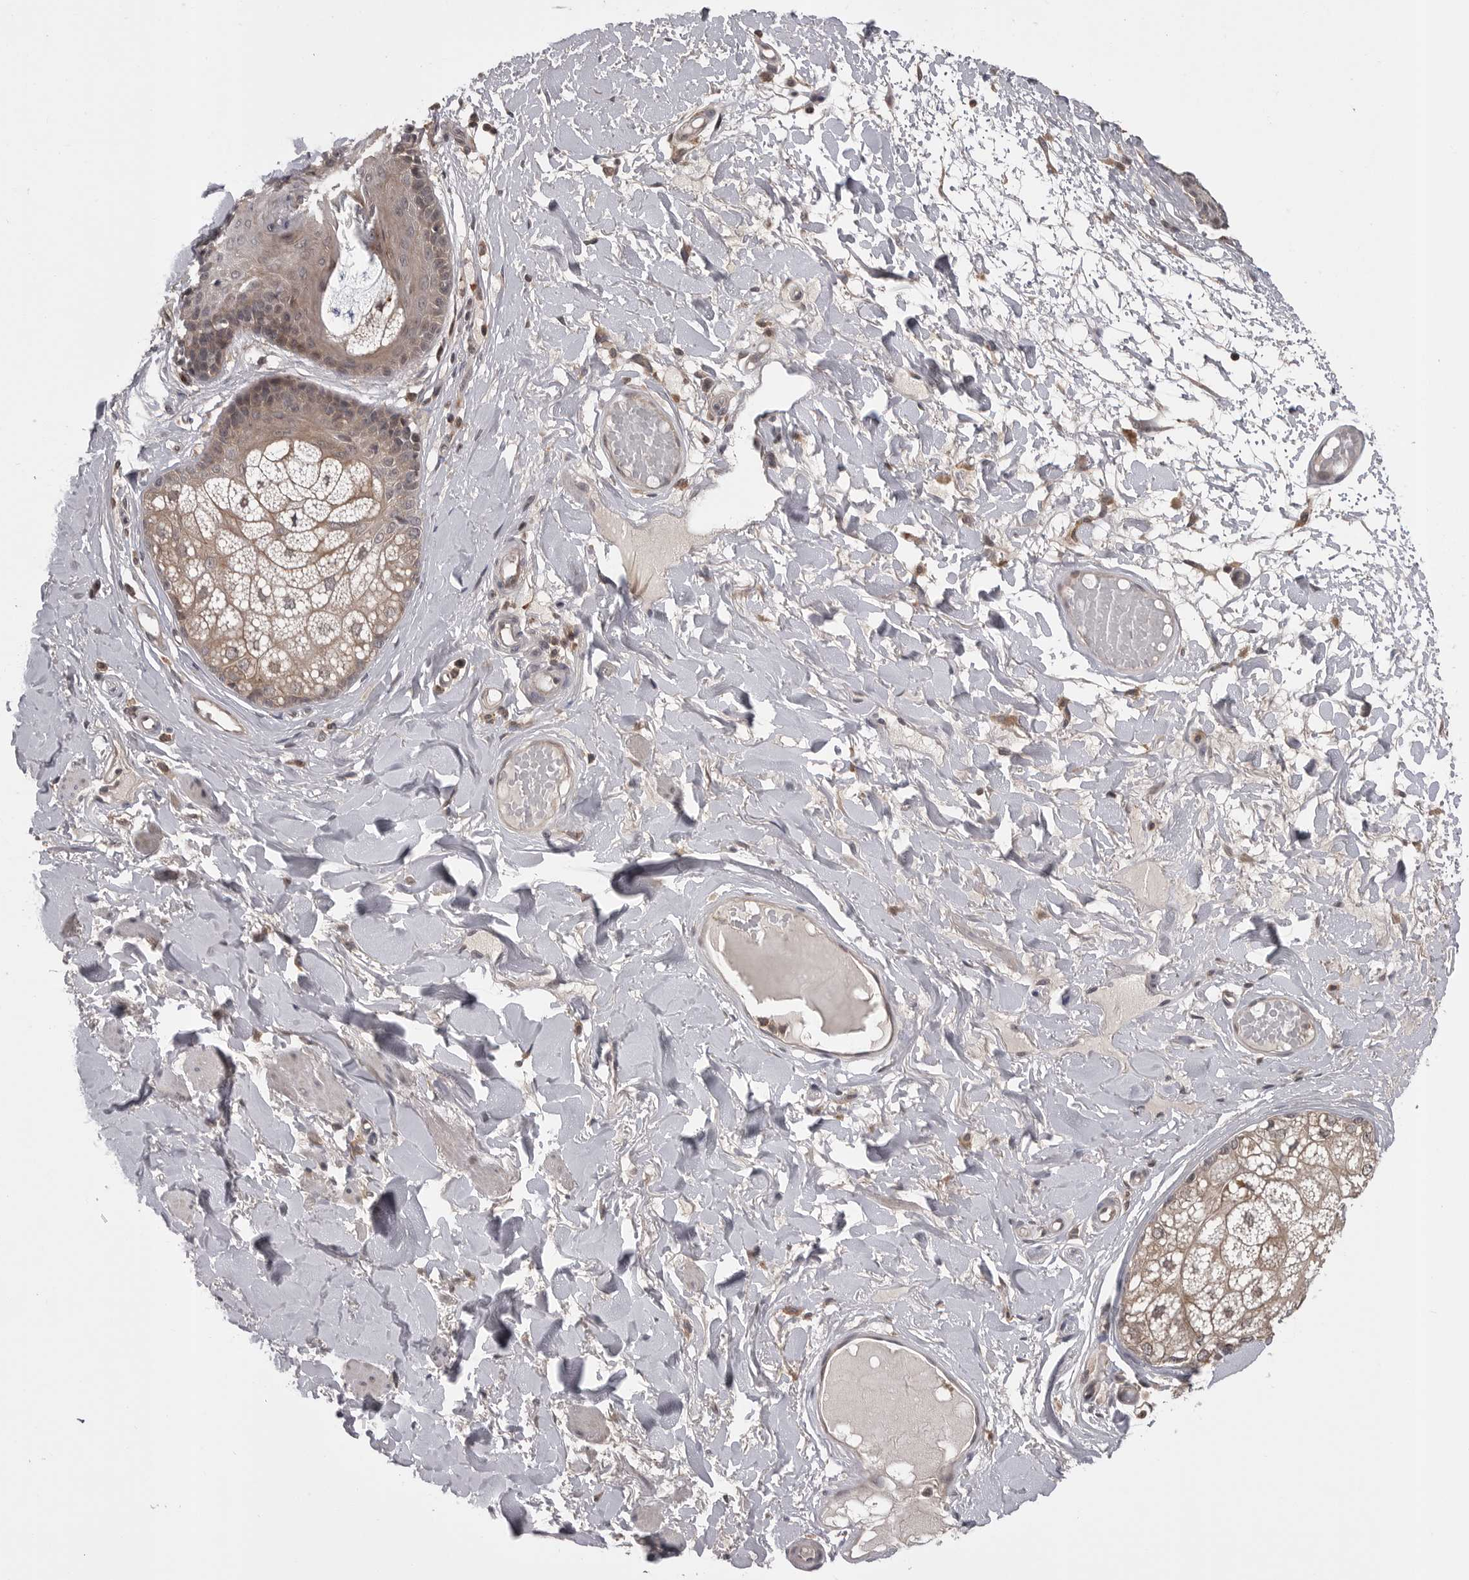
{"staining": {"intensity": "moderate", "quantity": "25%-75%", "location": "cytoplasmic/membranous,nuclear"}, "tissue": "skin", "cell_type": "Epidermal cells", "image_type": "normal", "snomed": [{"axis": "morphology", "description": "Normal tissue, NOS"}, {"axis": "topography", "description": "Vulva"}], "caption": "IHC of unremarkable human skin demonstrates medium levels of moderate cytoplasmic/membranous,nuclear expression in approximately 25%-75% of epidermal cells. (DAB IHC with brightfield microscopy, high magnification).", "gene": "AOAH", "patient": {"sex": "female", "age": 73}}